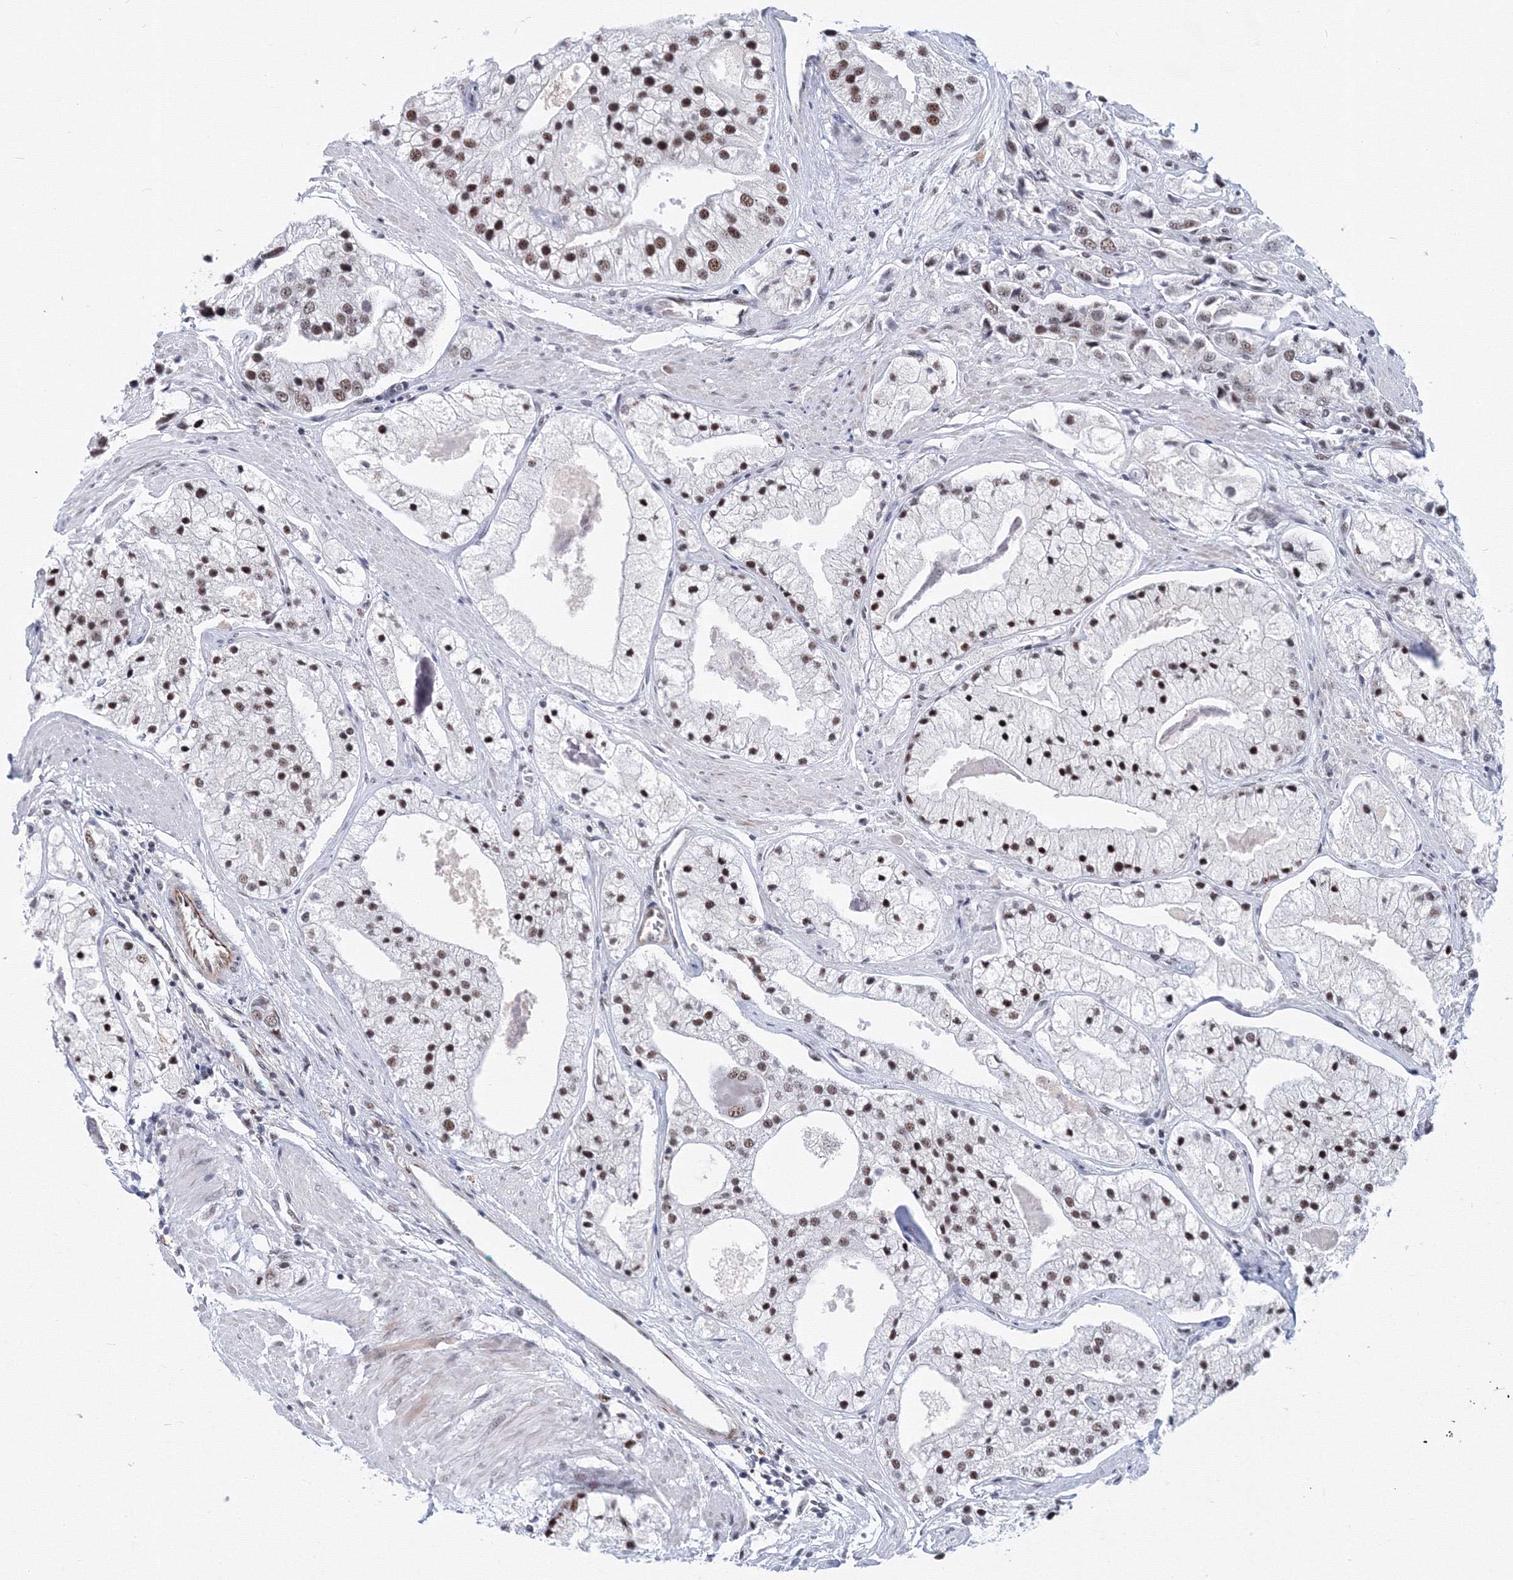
{"staining": {"intensity": "moderate", "quantity": ">75%", "location": "nuclear"}, "tissue": "prostate cancer", "cell_type": "Tumor cells", "image_type": "cancer", "snomed": [{"axis": "morphology", "description": "Adenocarcinoma, High grade"}, {"axis": "topography", "description": "Prostate"}], "caption": "Protein staining of prostate cancer tissue demonstrates moderate nuclear positivity in about >75% of tumor cells.", "gene": "SF3B6", "patient": {"sex": "male", "age": 50}}